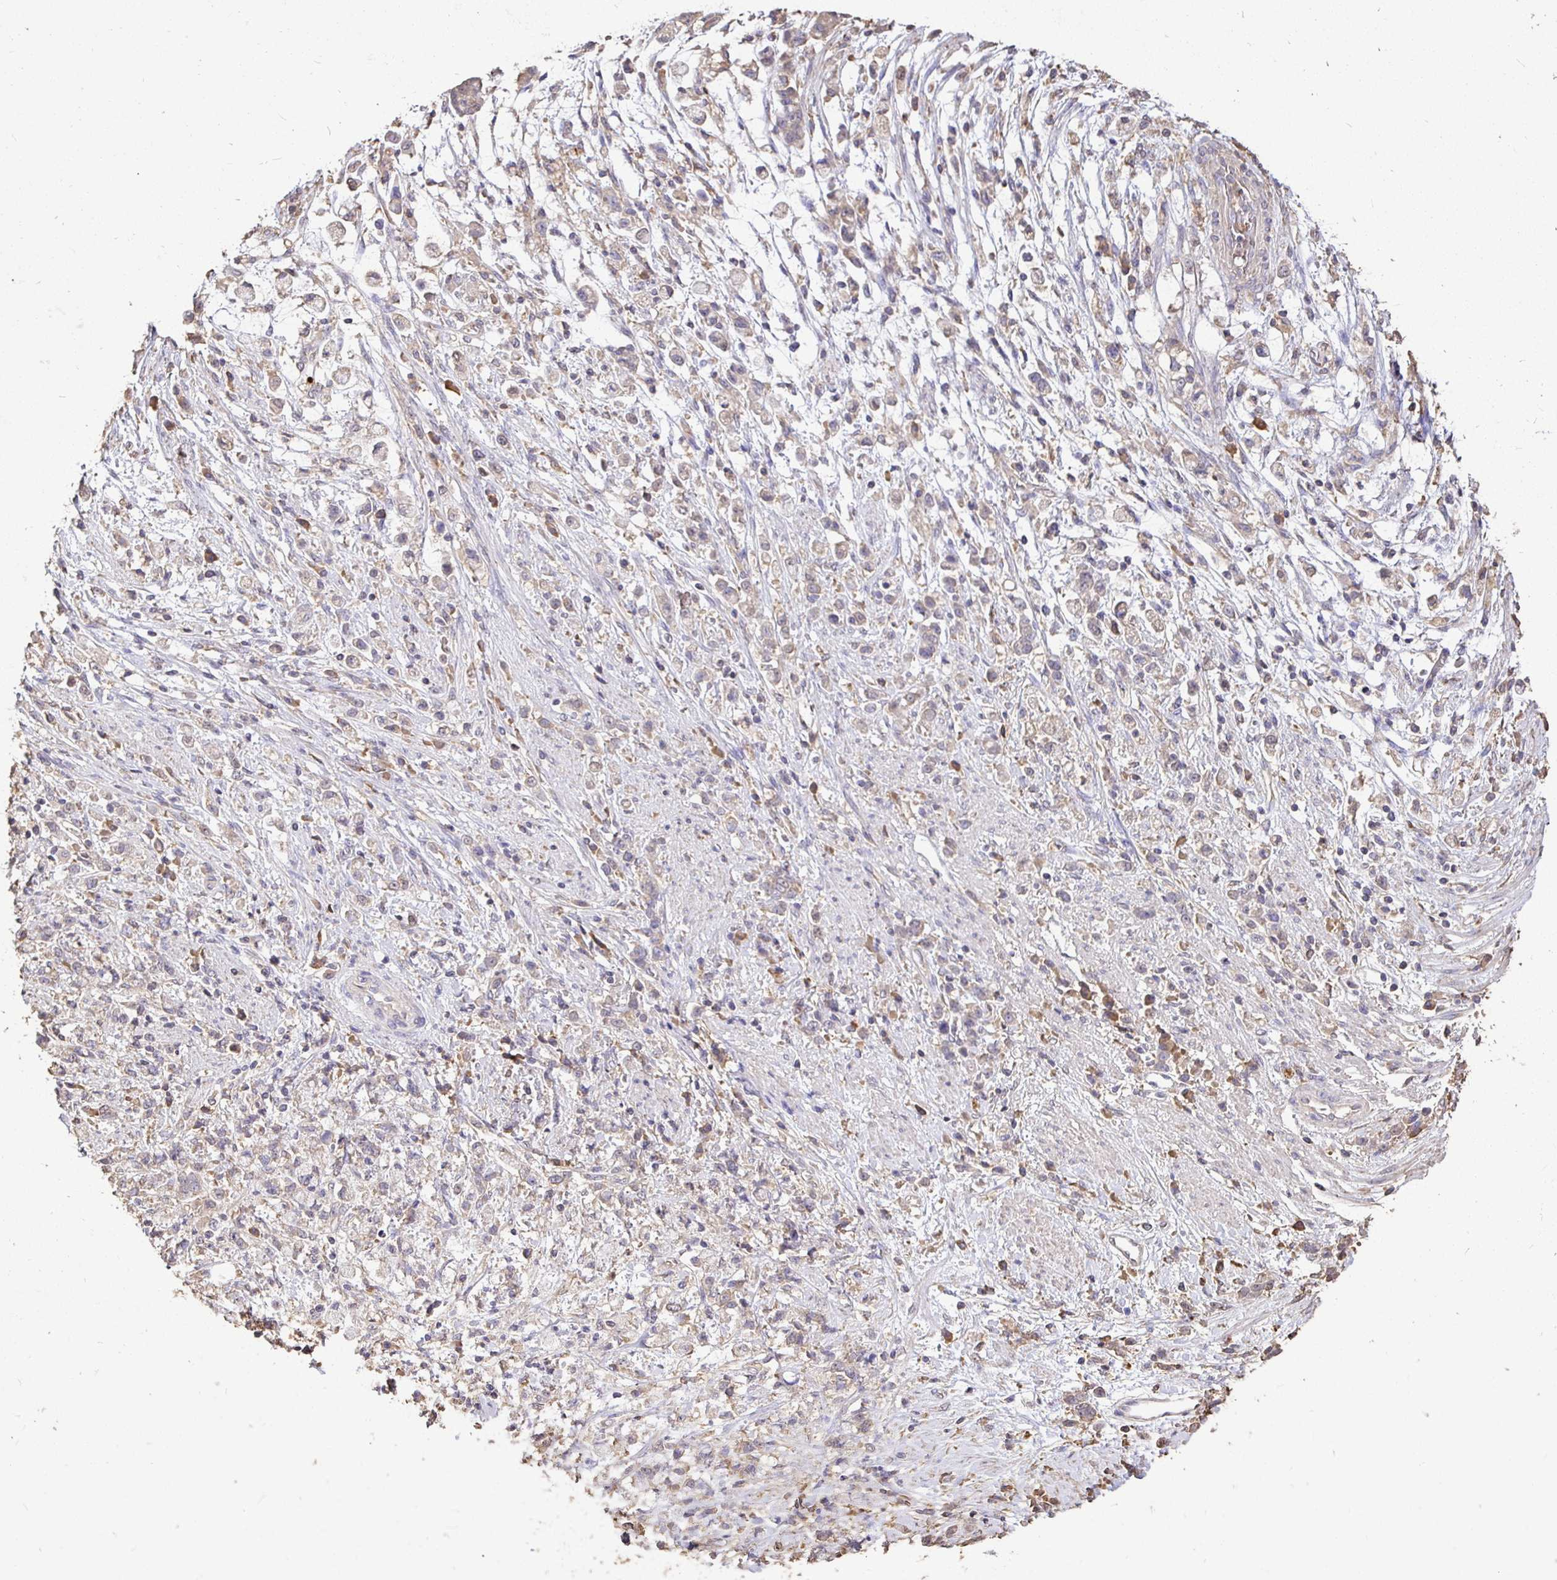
{"staining": {"intensity": "weak", "quantity": "<25%", "location": "cytoplasmic/membranous"}, "tissue": "stomach cancer", "cell_type": "Tumor cells", "image_type": "cancer", "snomed": [{"axis": "morphology", "description": "Adenocarcinoma, NOS"}, {"axis": "topography", "description": "Stomach"}], "caption": "Human adenocarcinoma (stomach) stained for a protein using IHC demonstrates no expression in tumor cells.", "gene": "MAPK8IP3", "patient": {"sex": "female", "age": 60}}